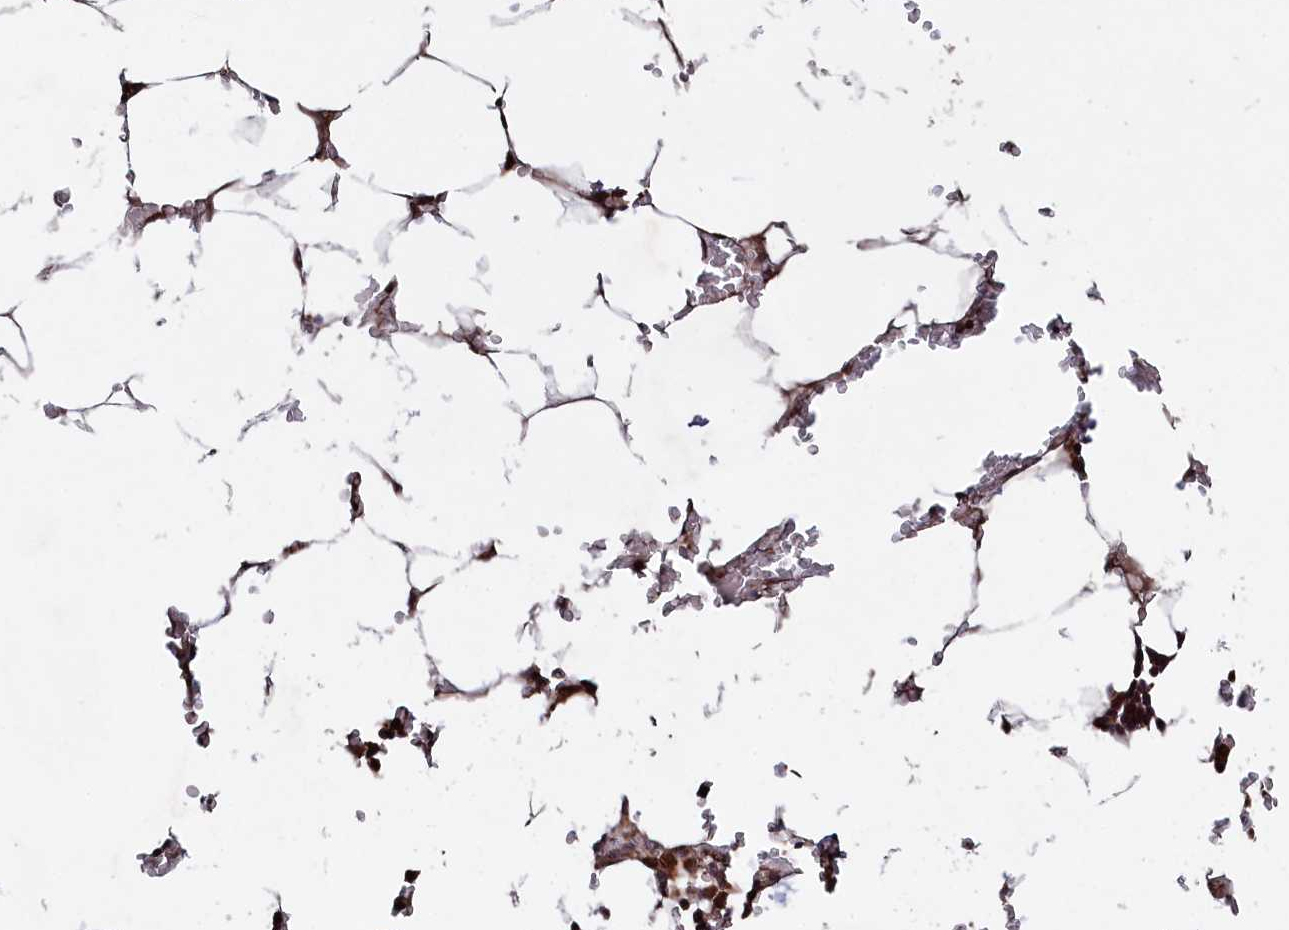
{"staining": {"intensity": "moderate", "quantity": "25%-75%", "location": "cytoplasmic/membranous"}, "tissue": "bone marrow", "cell_type": "Hematopoietic cells", "image_type": "normal", "snomed": [{"axis": "morphology", "description": "Normal tissue, NOS"}, {"axis": "topography", "description": "Bone marrow"}], "caption": "Moderate cytoplasmic/membranous staining for a protein is present in about 25%-75% of hematopoietic cells of normal bone marrow using immunohistochemistry.", "gene": "SUPV3L1", "patient": {"sex": "male", "age": 70}}